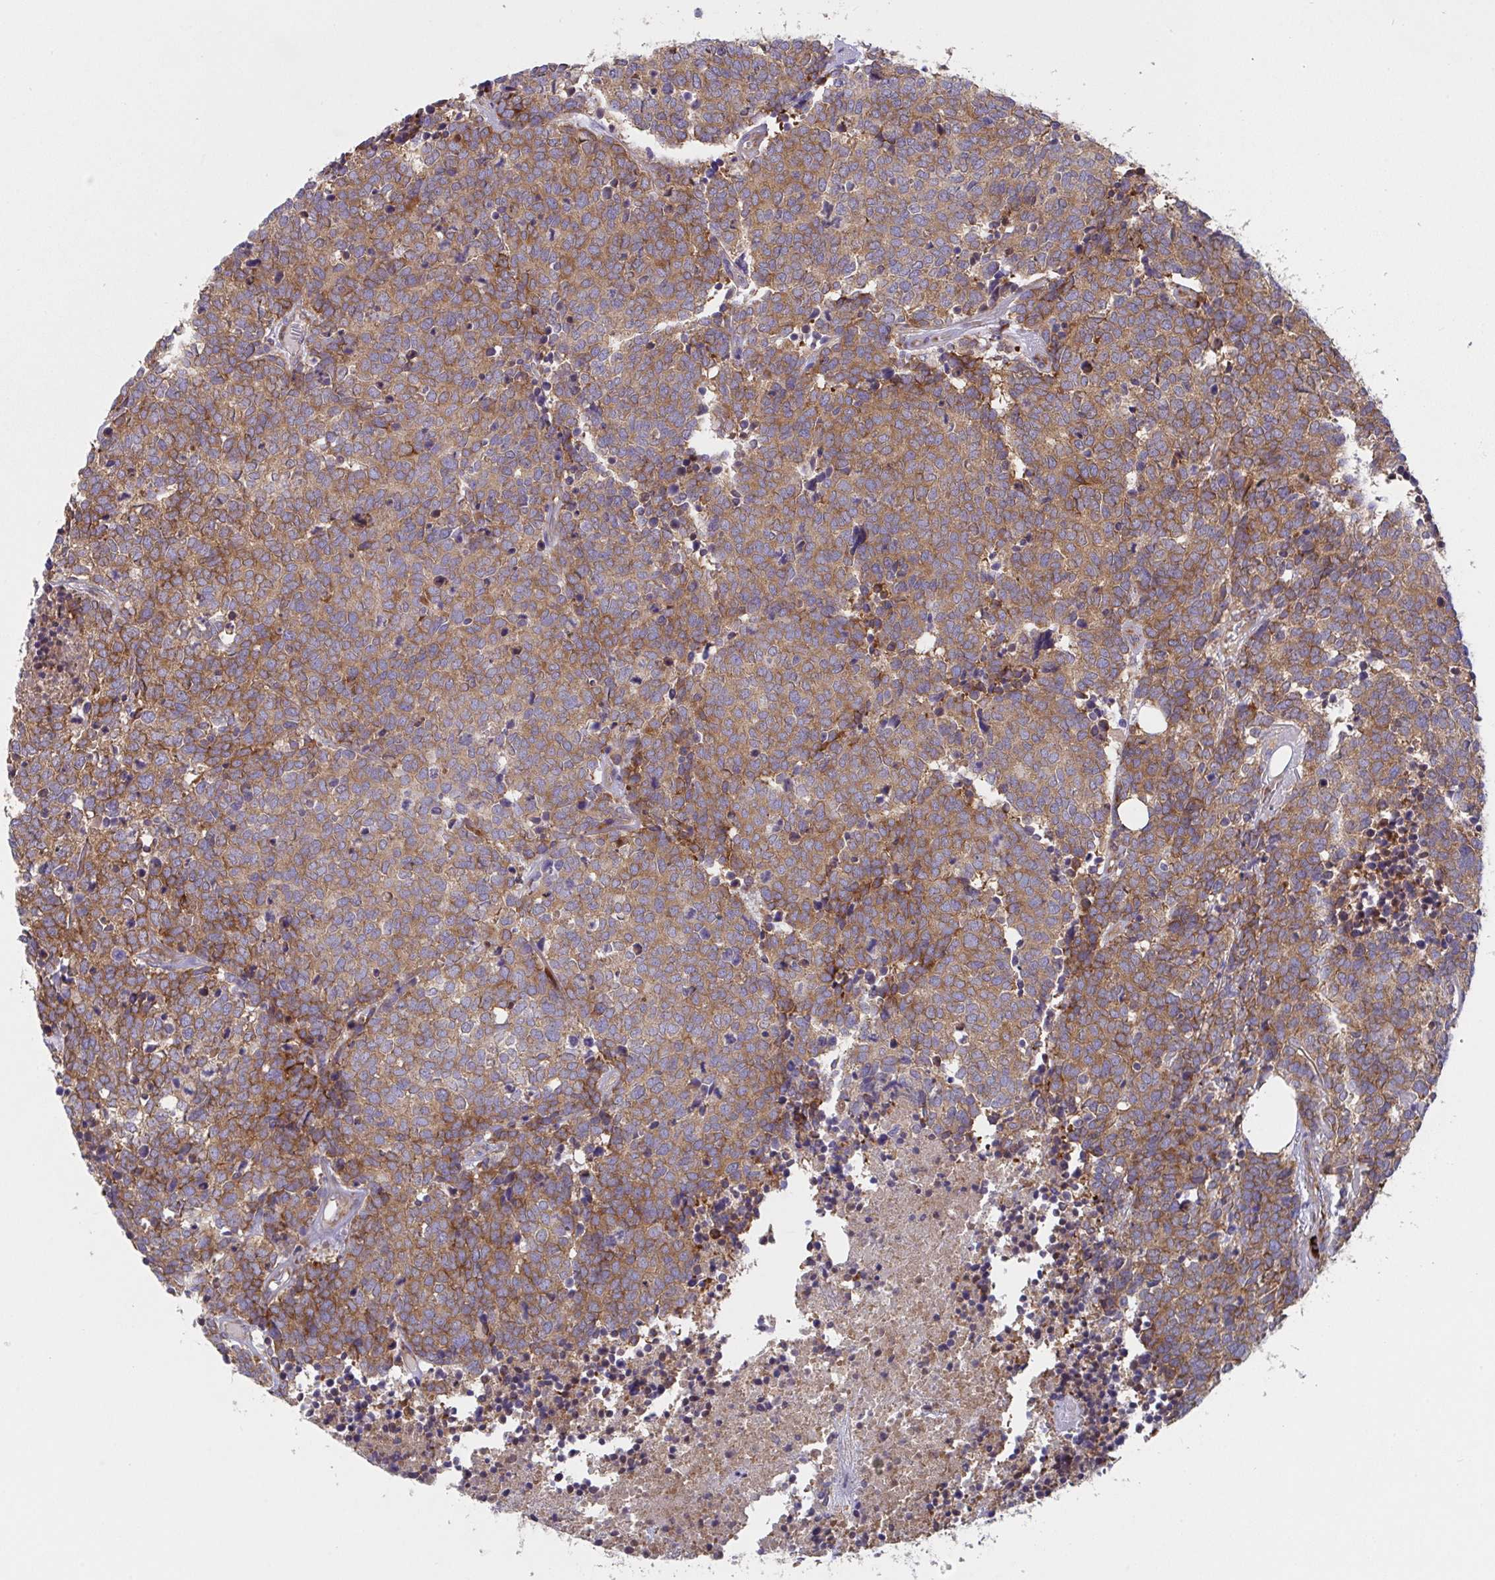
{"staining": {"intensity": "moderate", "quantity": ">75%", "location": "cytoplasmic/membranous"}, "tissue": "carcinoid", "cell_type": "Tumor cells", "image_type": "cancer", "snomed": [{"axis": "morphology", "description": "Carcinoid, malignant, NOS"}, {"axis": "topography", "description": "Skin"}], "caption": "DAB (3,3'-diaminobenzidine) immunohistochemical staining of carcinoid (malignant) displays moderate cytoplasmic/membranous protein positivity in approximately >75% of tumor cells. Immunohistochemistry (ihc) stains the protein of interest in brown and the nuclei are stained blue.", "gene": "YARS2", "patient": {"sex": "female", "age": 79}}